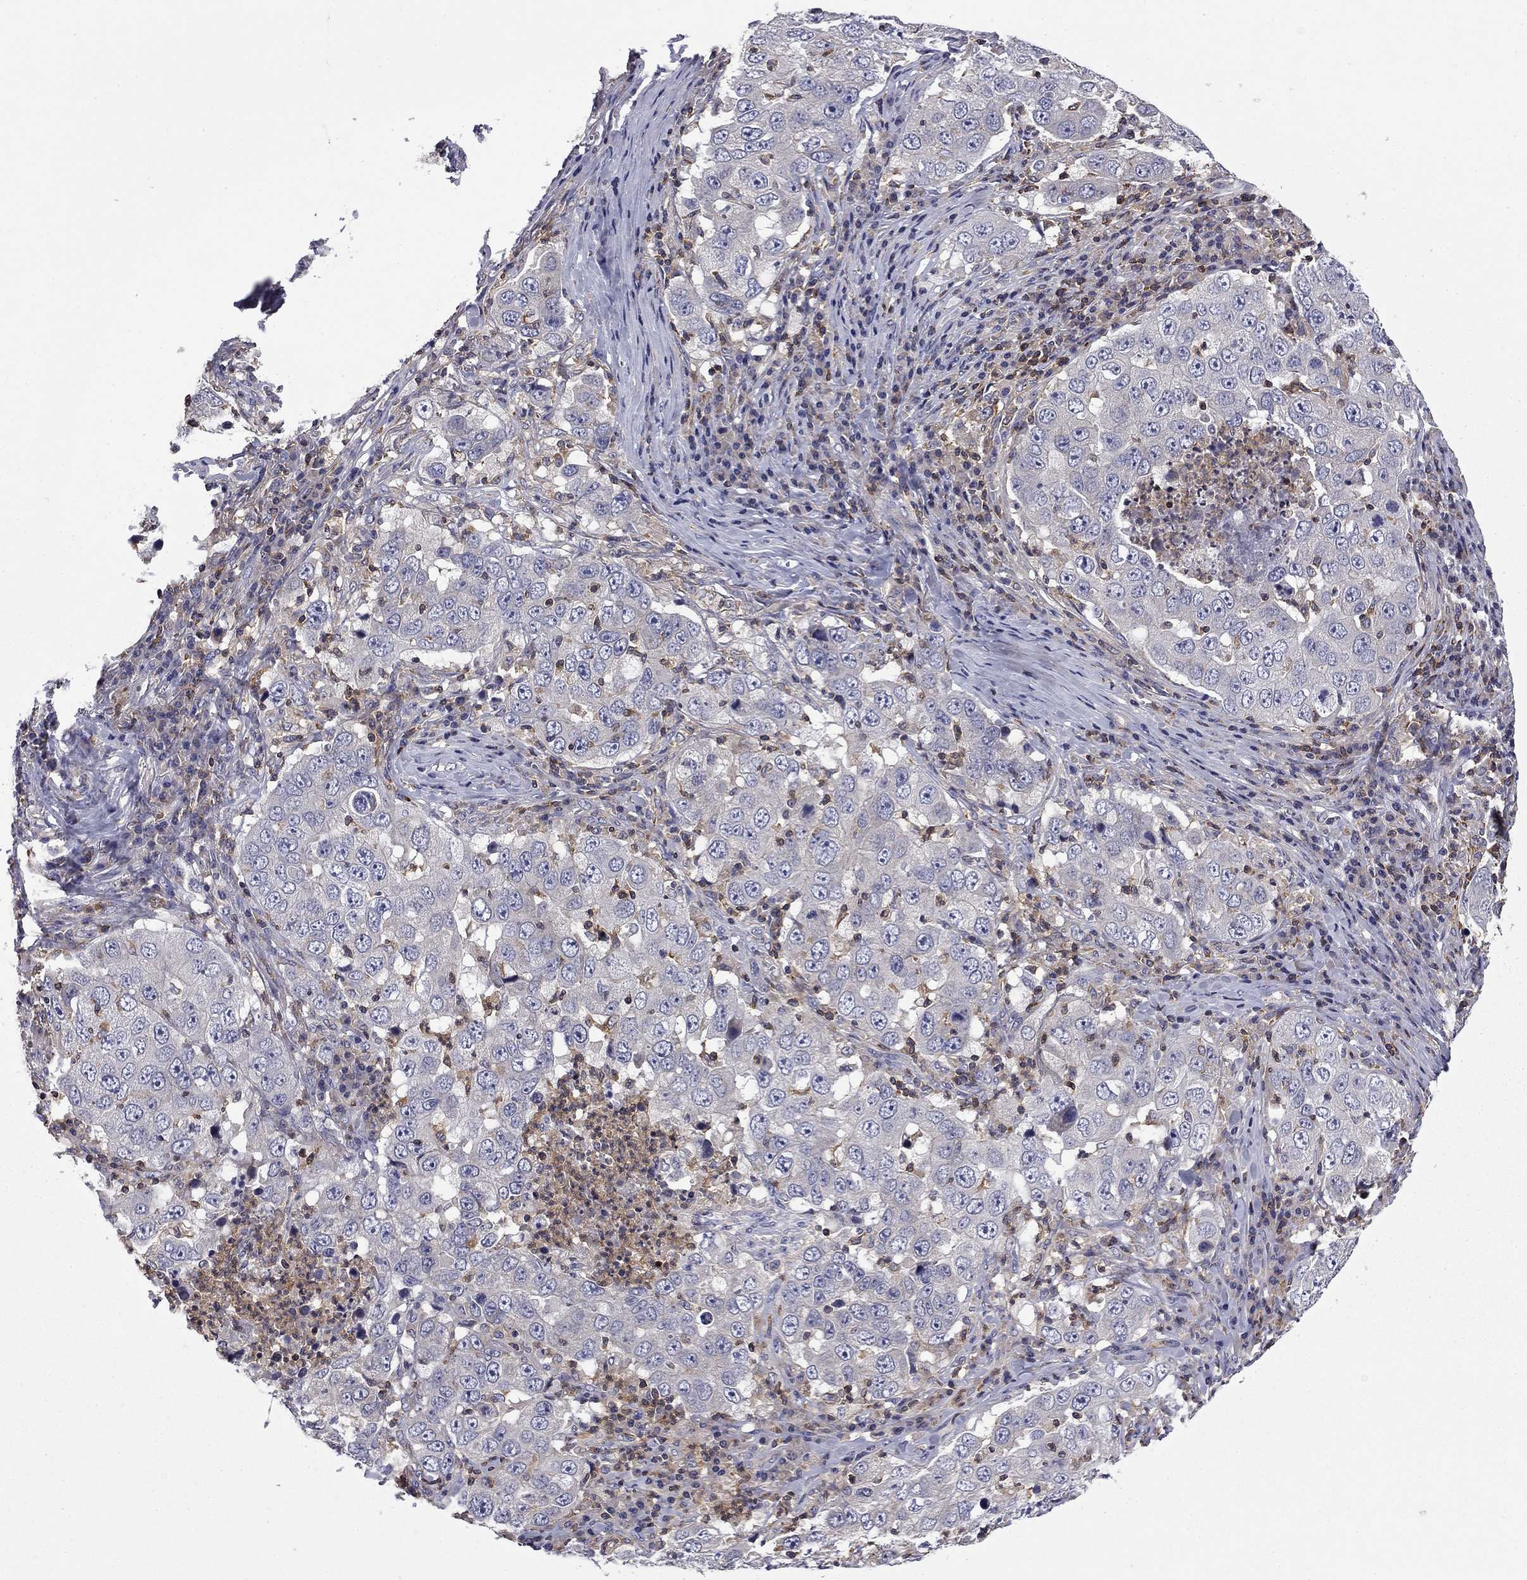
{"staining": {"intensity": "negative", "quantity": "none", "location": "none"}, "tissue": "lung cancer", "cell_type": "Tumor cells", "image_type": "cancer", "snomed": [{"axis": "morphology", "description": "Adenocarcinoma, NOS"}, {"axis": "topography", "description": "Lung"}], "caption": "DAB (3,3'-diaminobenzidine) immunohistochemical staining of human adenocarcinoma (lung) shows no significant staining in tumor cells.", "gene": "ARHGAP45", "patient": {"sex": "male", "age": 73}}